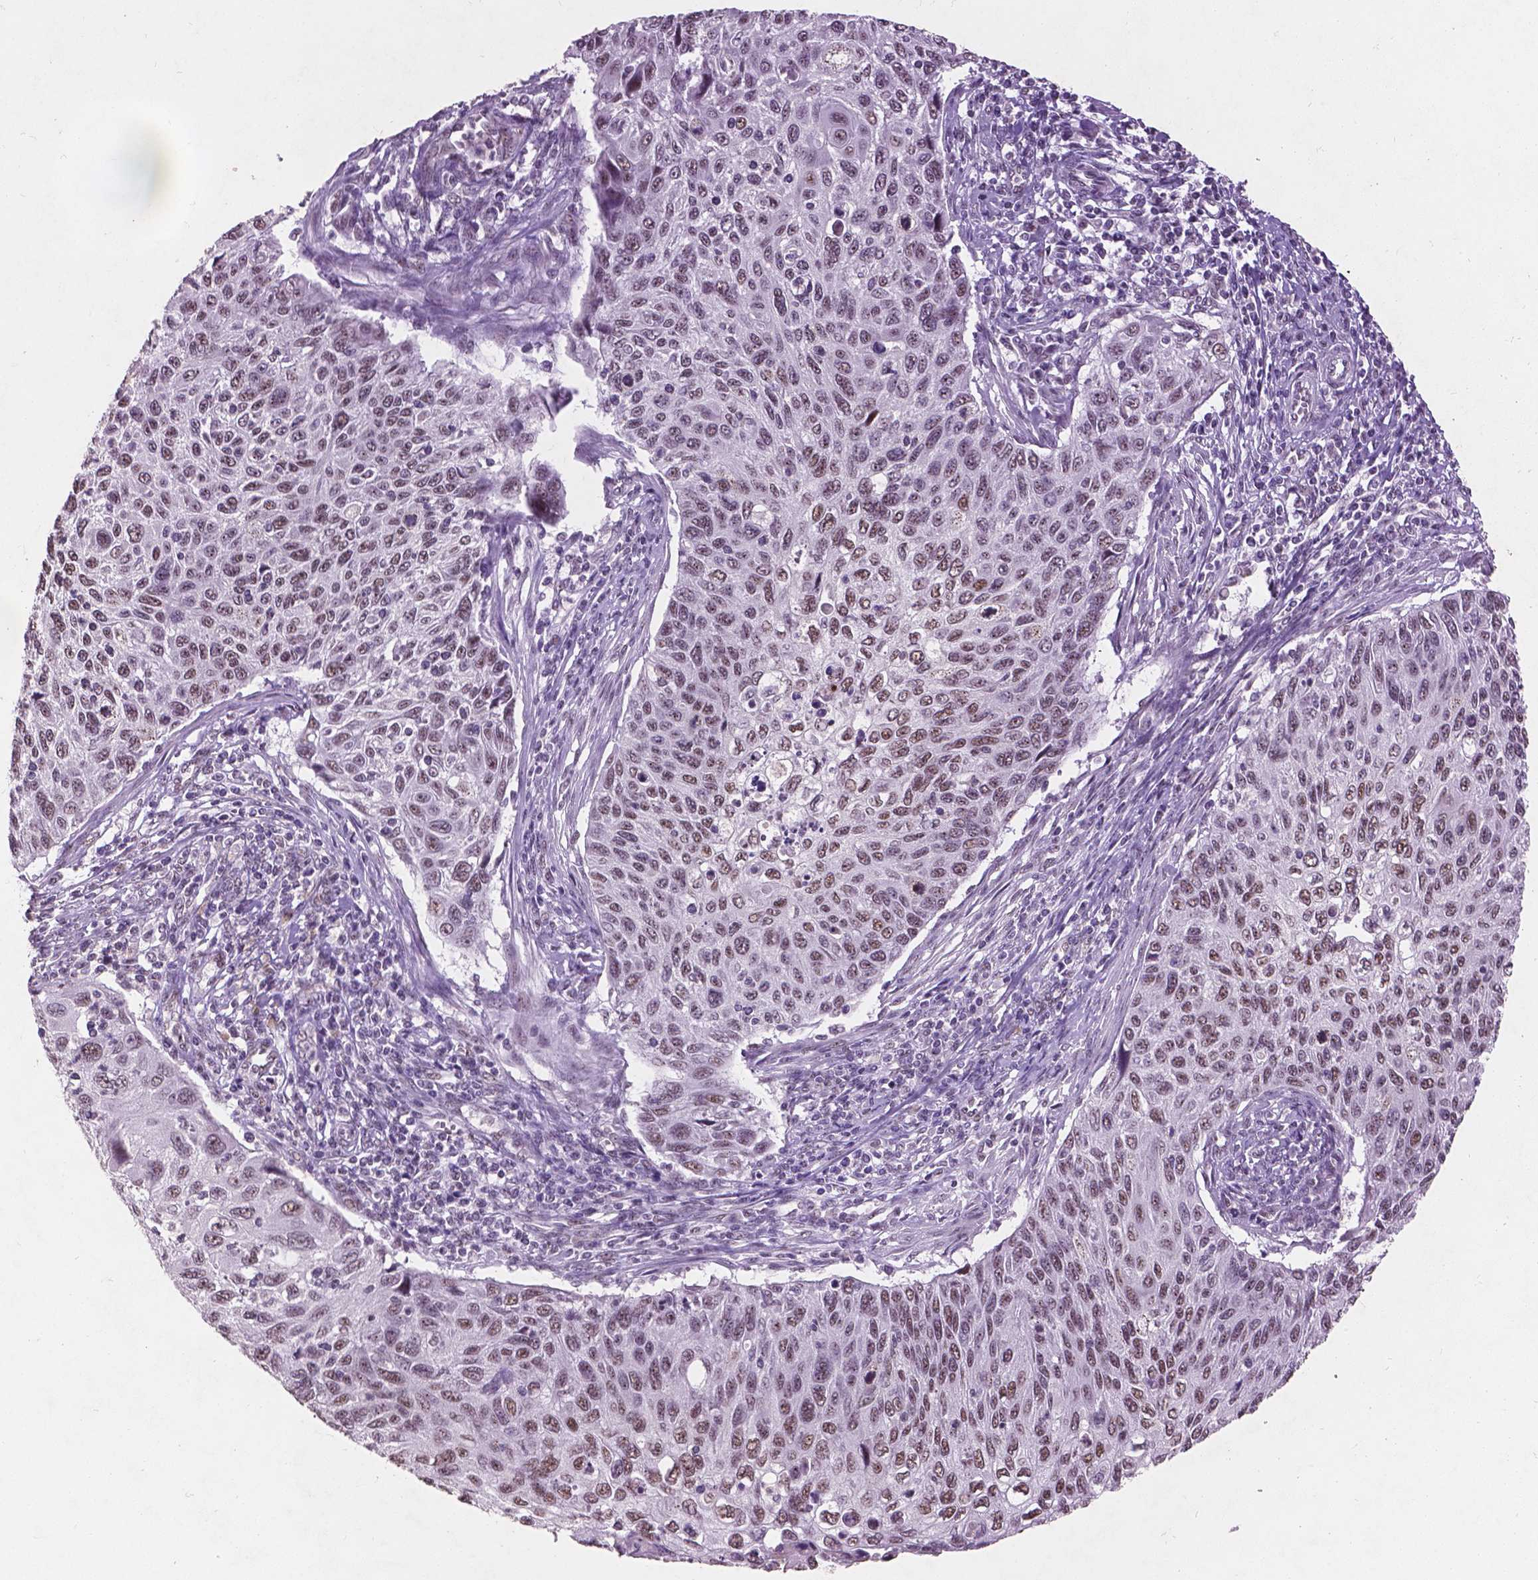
{"staining": {"intensity": "moderate", "quantity": ">75%", "location": "nuclear"}, "tissue": "cervical cancer", "cell_type": "Tumor cells", "image_type": "cancer", "snomed": [{"axis": "morphology", "description": "Squamous cell carcinoma, NOS"}, {"axis": "topography", "description": "Cervix"}], "caption": "Protein expression analysis of cervical squamous cell carcinoma exhibits moderate nuclear expression in approximately >75% of tumor cells.", "gene": "COIL", "patient": {"sex": "female", "age": 70}}